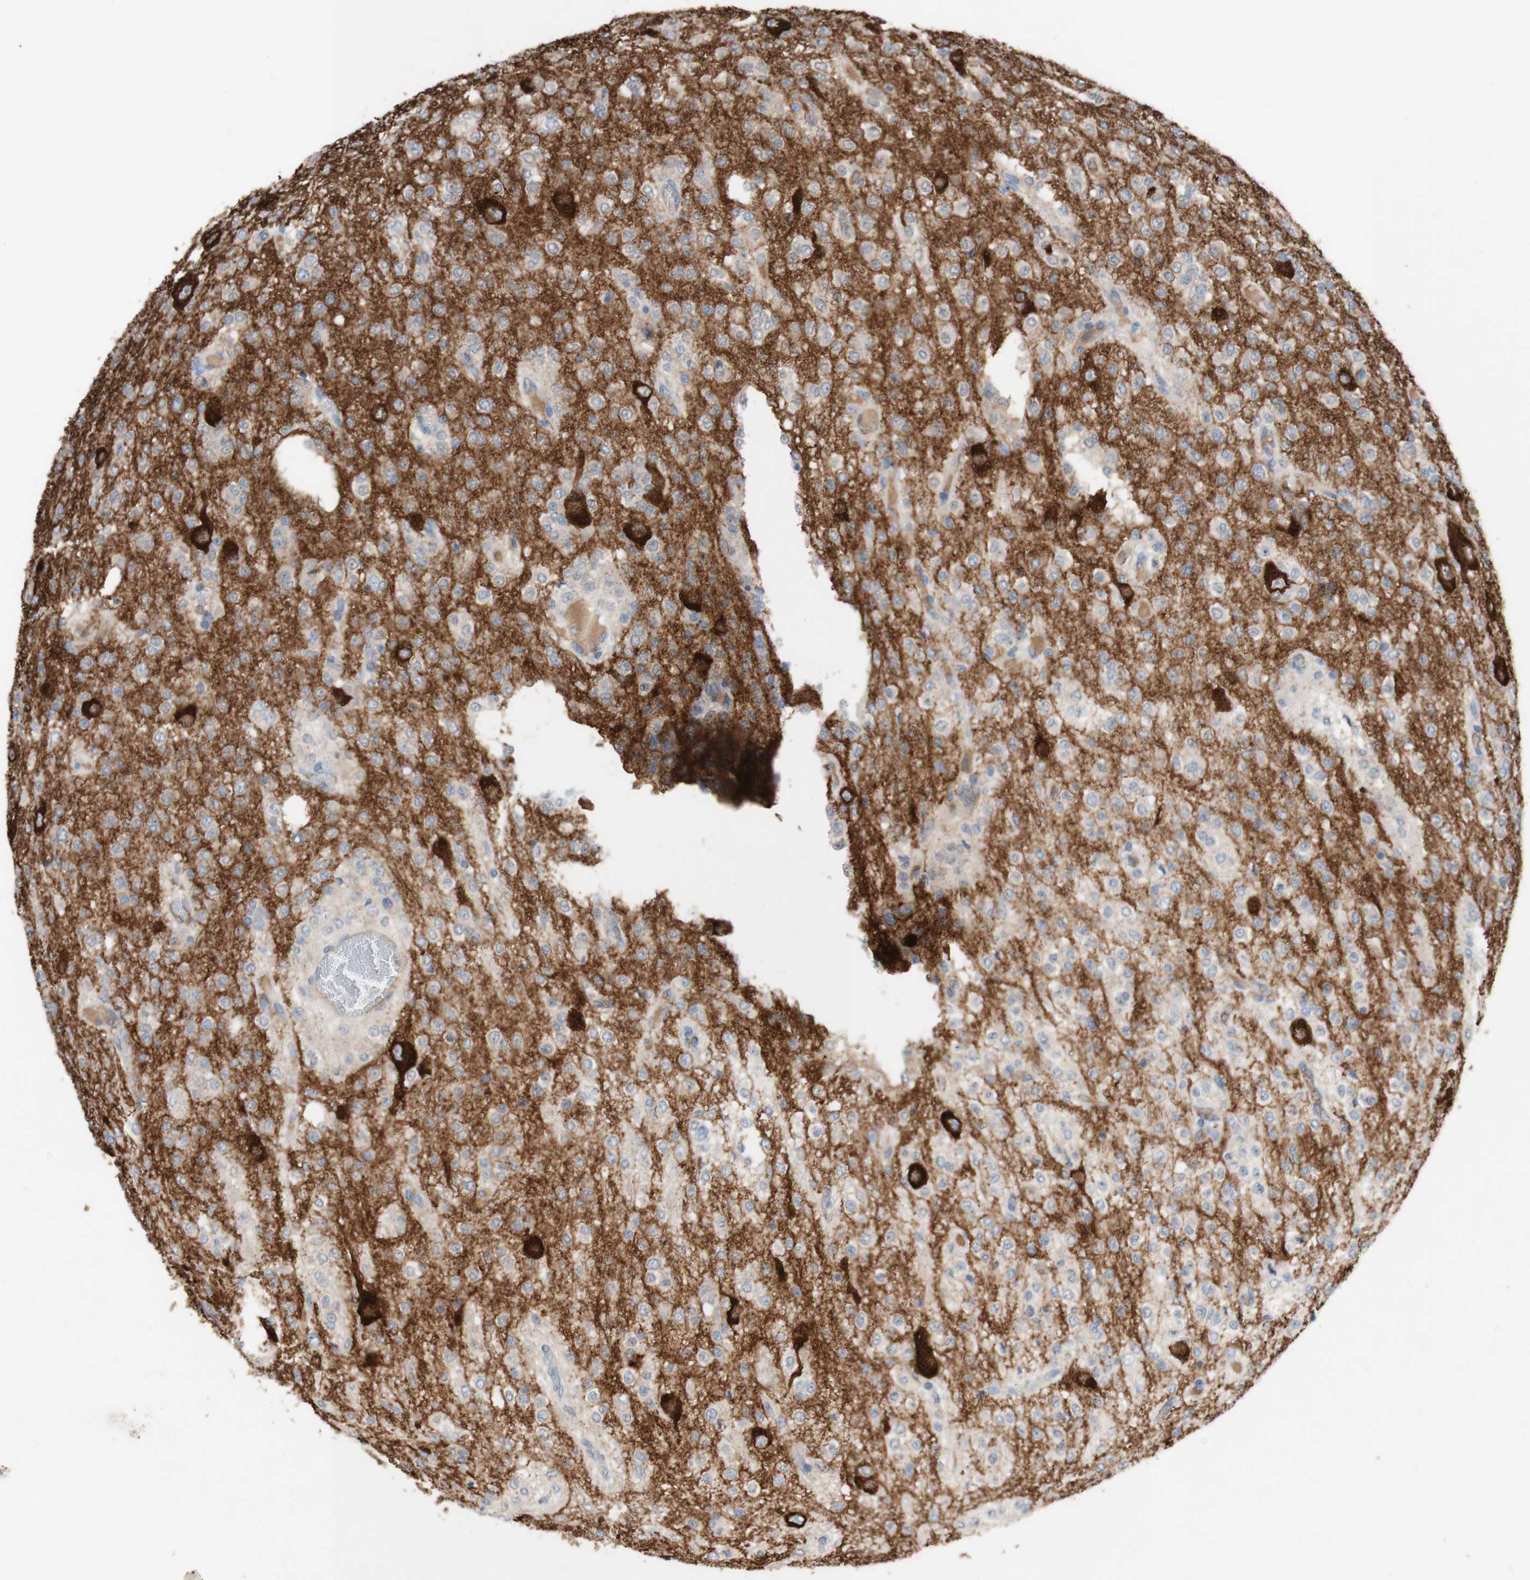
{"staining": {"intensity": "weak", "quantity": ">75%", "location": "cytoplasmic/membranous"}, "tissue": "glioma", "cell_type": "Tumor cells", "image_type": "cancer", "snomed": [{"axis": "morphology", "description": "Glioma, malignant, Low grade"}, {"axis": "topography", "description": "Brain"}], "caption": "This is an image of immunohistochemistry staining of low-grade glioma (malignant), which shows weak expression in the cytoplasmic/membranous of tumor cells.", "gene": "PACSIN1", "patient": {"sex": "male", "age": 38}}